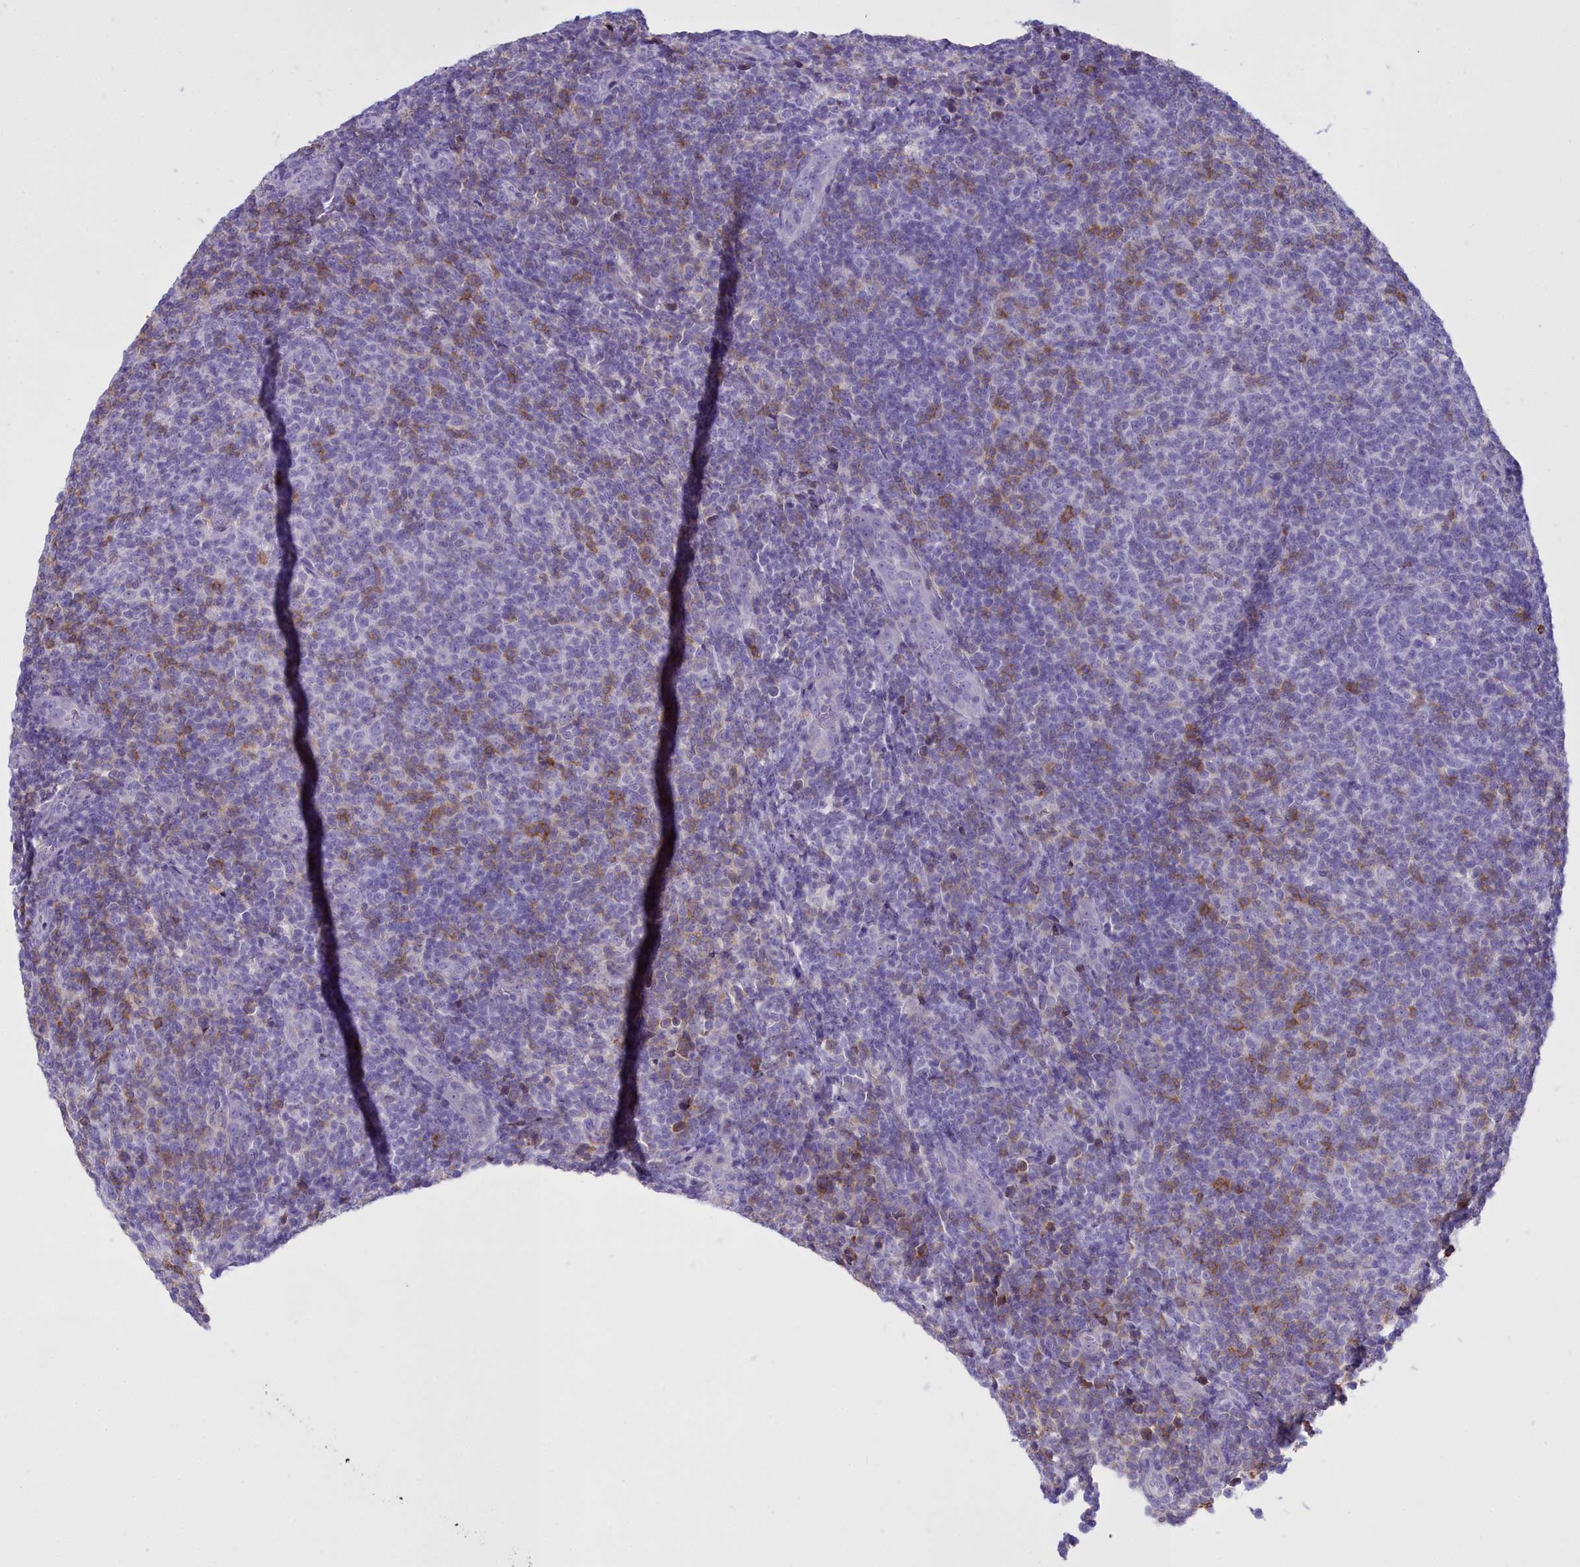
{"staining": {"intensity": "negative", "quantity": "none", "location": "none"}, "tissue": "lymphoma", "cell_type": "Tumor cells", "image_type": "cancer", "snomed": [{"axis": "morphology", "description": "Malignant lymphoma, non-Hodgkin's type, Low grade"}, {"axis": "topography", "description": "Lymph node"}], "caption": "Lymphoma was stained to show a protein in brown. There is no significant positivity in tumor cells. Nuclei are stained in blue.", "gene": "CD5", "patient": {"sex": "male", "age": 66}}